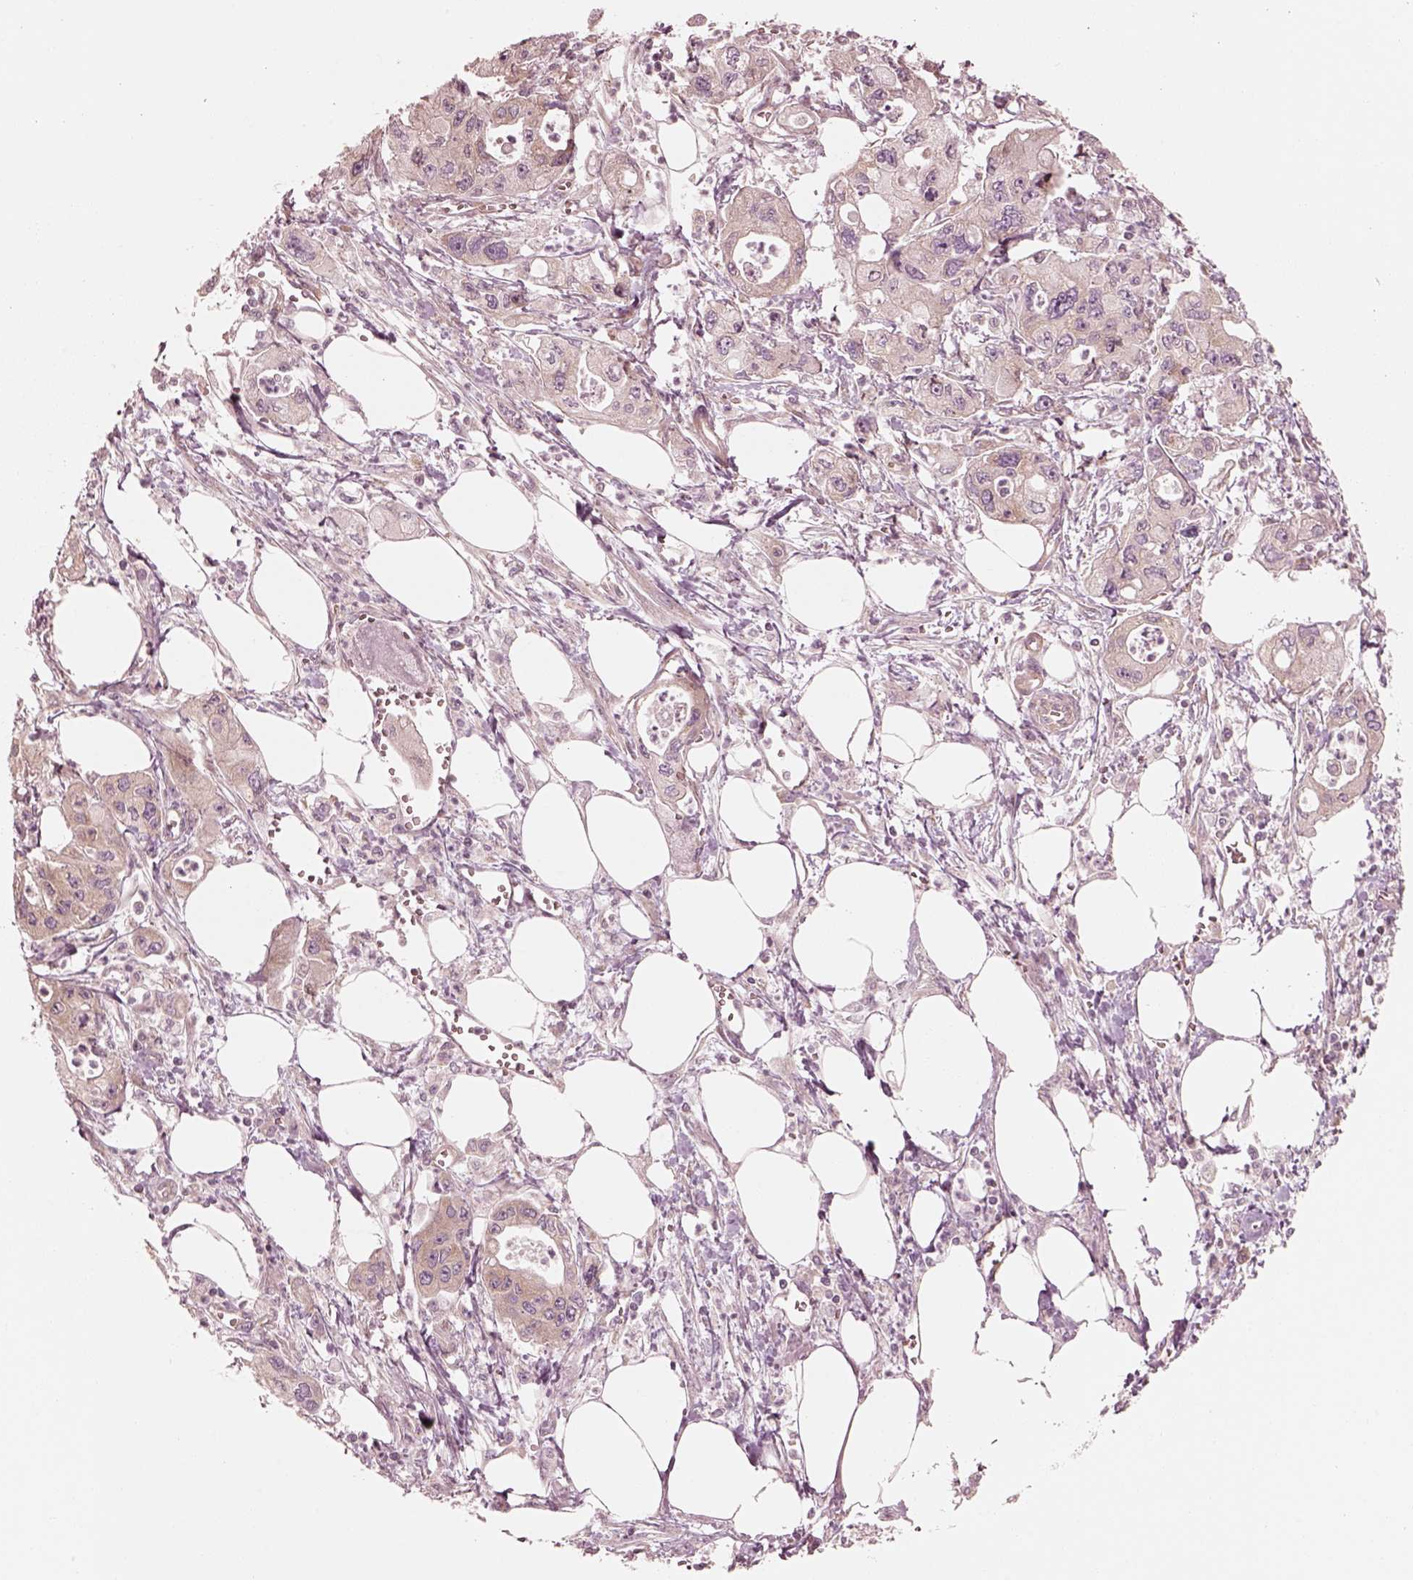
{"staining": {"intensity": "negative", "quantity": "none", "location": "none"}, "tissue": "pancreatic cancer", "cell_type": "Tumor cells", "image_type": "cancer", "snomed": [{"axis": "morphology", "description": "Adenocarcinoma, NOS"}, {"axis": "topography", "description": "Pancreas"}], "caption": "The photomicrograph displays no staining of tumor cells in adenocarcinoma (pancreatic).", "gene": "CNOT2", "patient": {"sex": "male", "age": 70}}